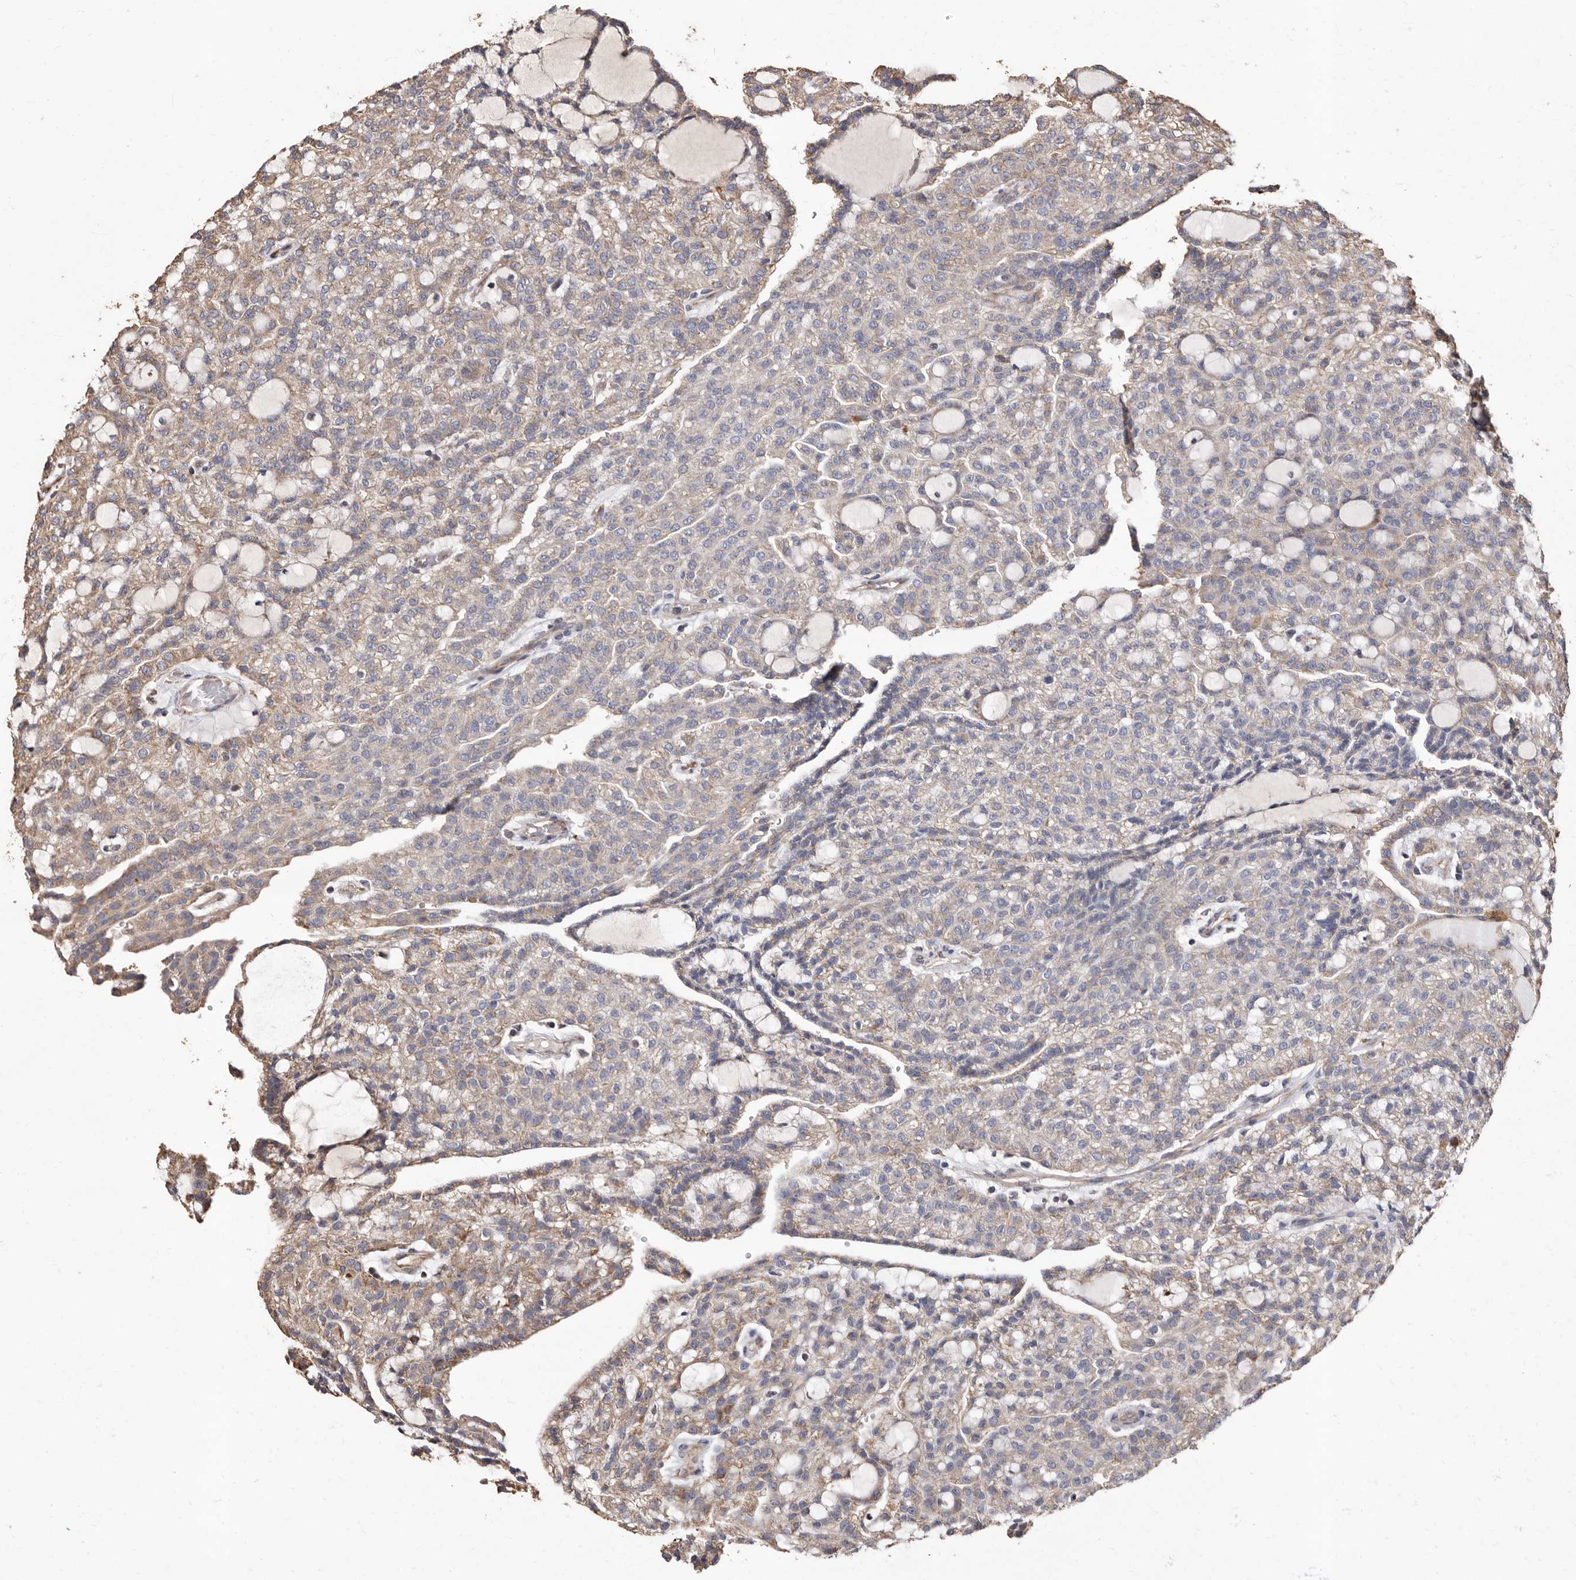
{"staining": {"intensity": "weak", "quantity": "25%-75%", "location": "cytoplasmic/membranous"}, "tissue": "renal cancer", "cell_type": "Tumor cells", "image_type": "cancer", "snomed": [{"axis": "morphology", "description": "Adenocarcinoma, NOS"}, {"axis": "topography", "description": "Kidney"}], "caption": "Protein expression analysis of human renal cancer (adenocarcinoma) reveals weak cytoplasmic/membranous positivity in about 25%-75% of tumor cells. (DAB (3,3'-diaminobenzidine) = brown stain, brightfield microscopy at high magnification).", "gene": "OSGIN2", "patient": {"sex": "male", "age": 63}}